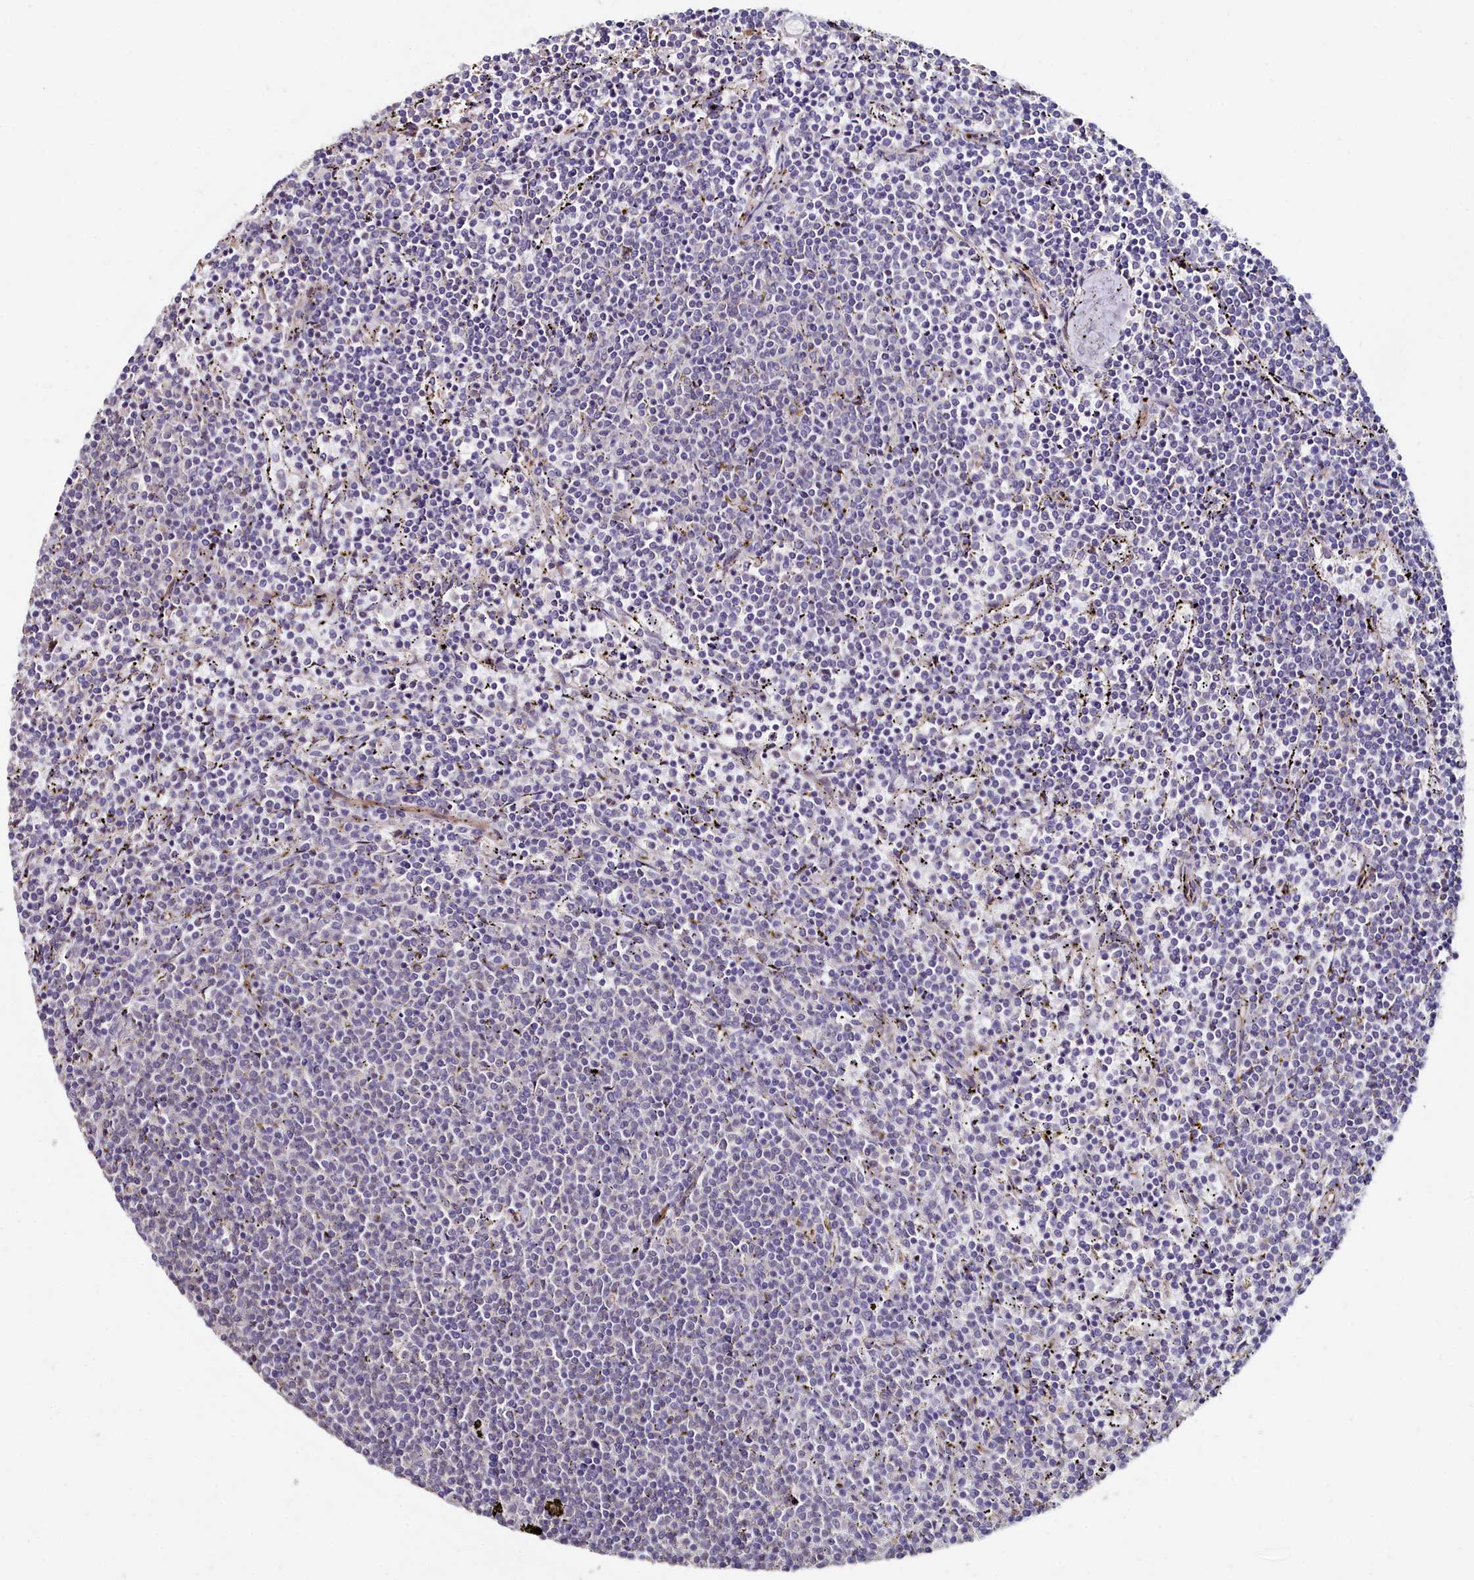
{"staining": {"intensity": "negative", "quantity": "none", "location": "none"}, "tissue": "lymphoma", "cell_type": "Tumor cells", "image_type": "cancer", "snomed": [{"axis": "morphology", "description": "Malignant lymphoma, non-Hodgkin's type, Low grade"}, {"axis": "topography", "description": "Spleen"}], "caption": "High power microscopy image of an immunohistochemistry (IHC) photomicrograph of malignant lymphoma, non-Hodgkin's type (low-grade), revealing no significant positivity in tumor cells.", "gene": "C4orf19", "patient": {"sex": "female", "age": 50}}